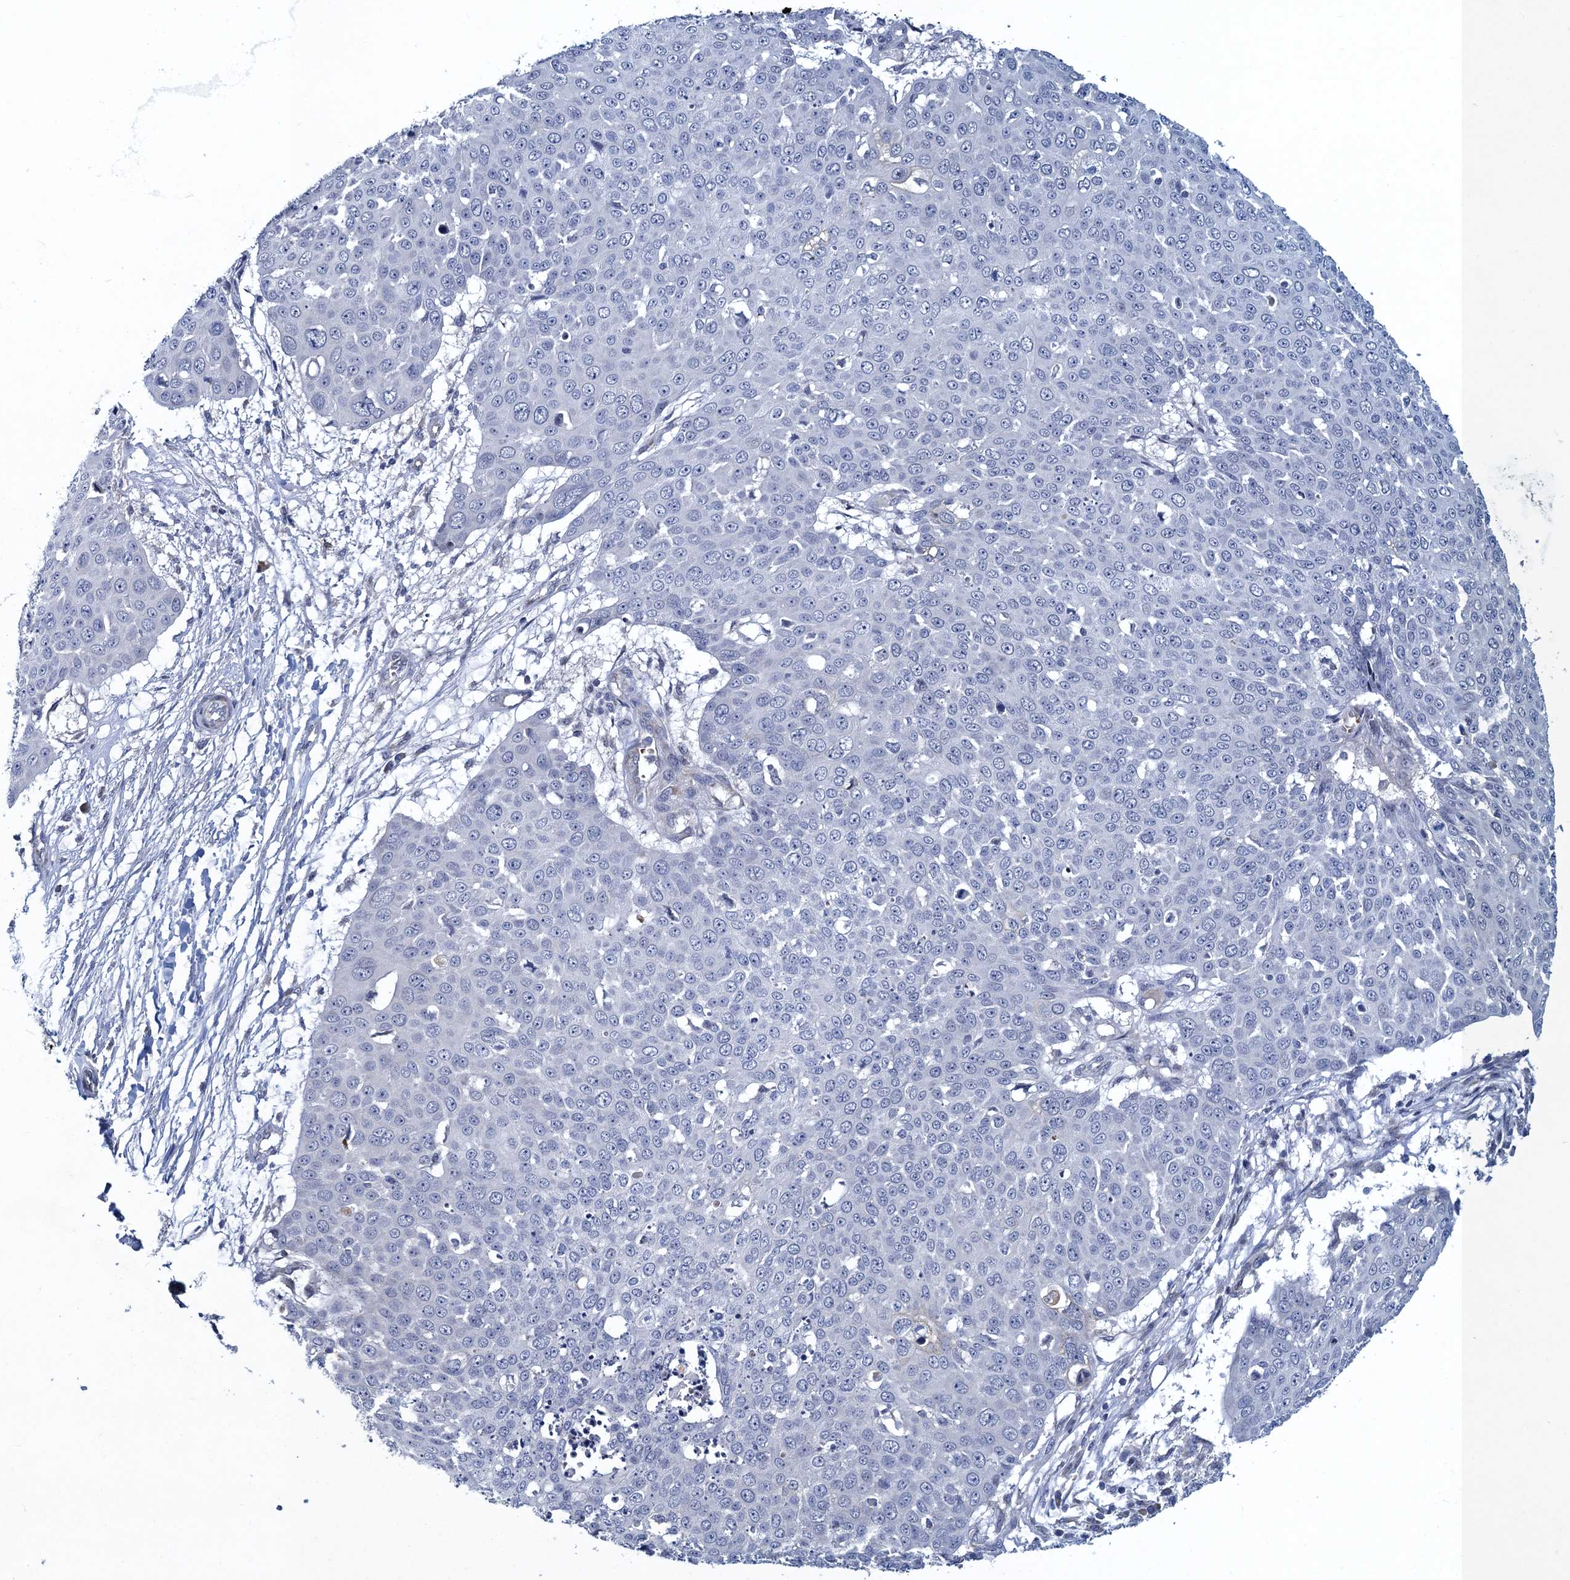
{"staining": {"intensity": "negative", "quantity": "none", "location": "none"}, "tissue": "skin cancer", "cell_type": "Tumor cells", "image_type": "cancer", "snomed": [{"axis": "morphology", "description": "Squamous cell carcinoma, NOS"}, {"axis": "topography", "description": "Skin"}], "caption": "DAB immunohistochemical staining of human skin squamous cell carcinoma shows no significant staining in tumor cells. Brightfield microscopy of immunohistochemistry stained with DAB (3,3'-diaminobenzidine) (brown) and hematoxylin (blue), captured at high magnification.", "gene": "ATOSA", "patient": {"sex": "male", "age": 71}}